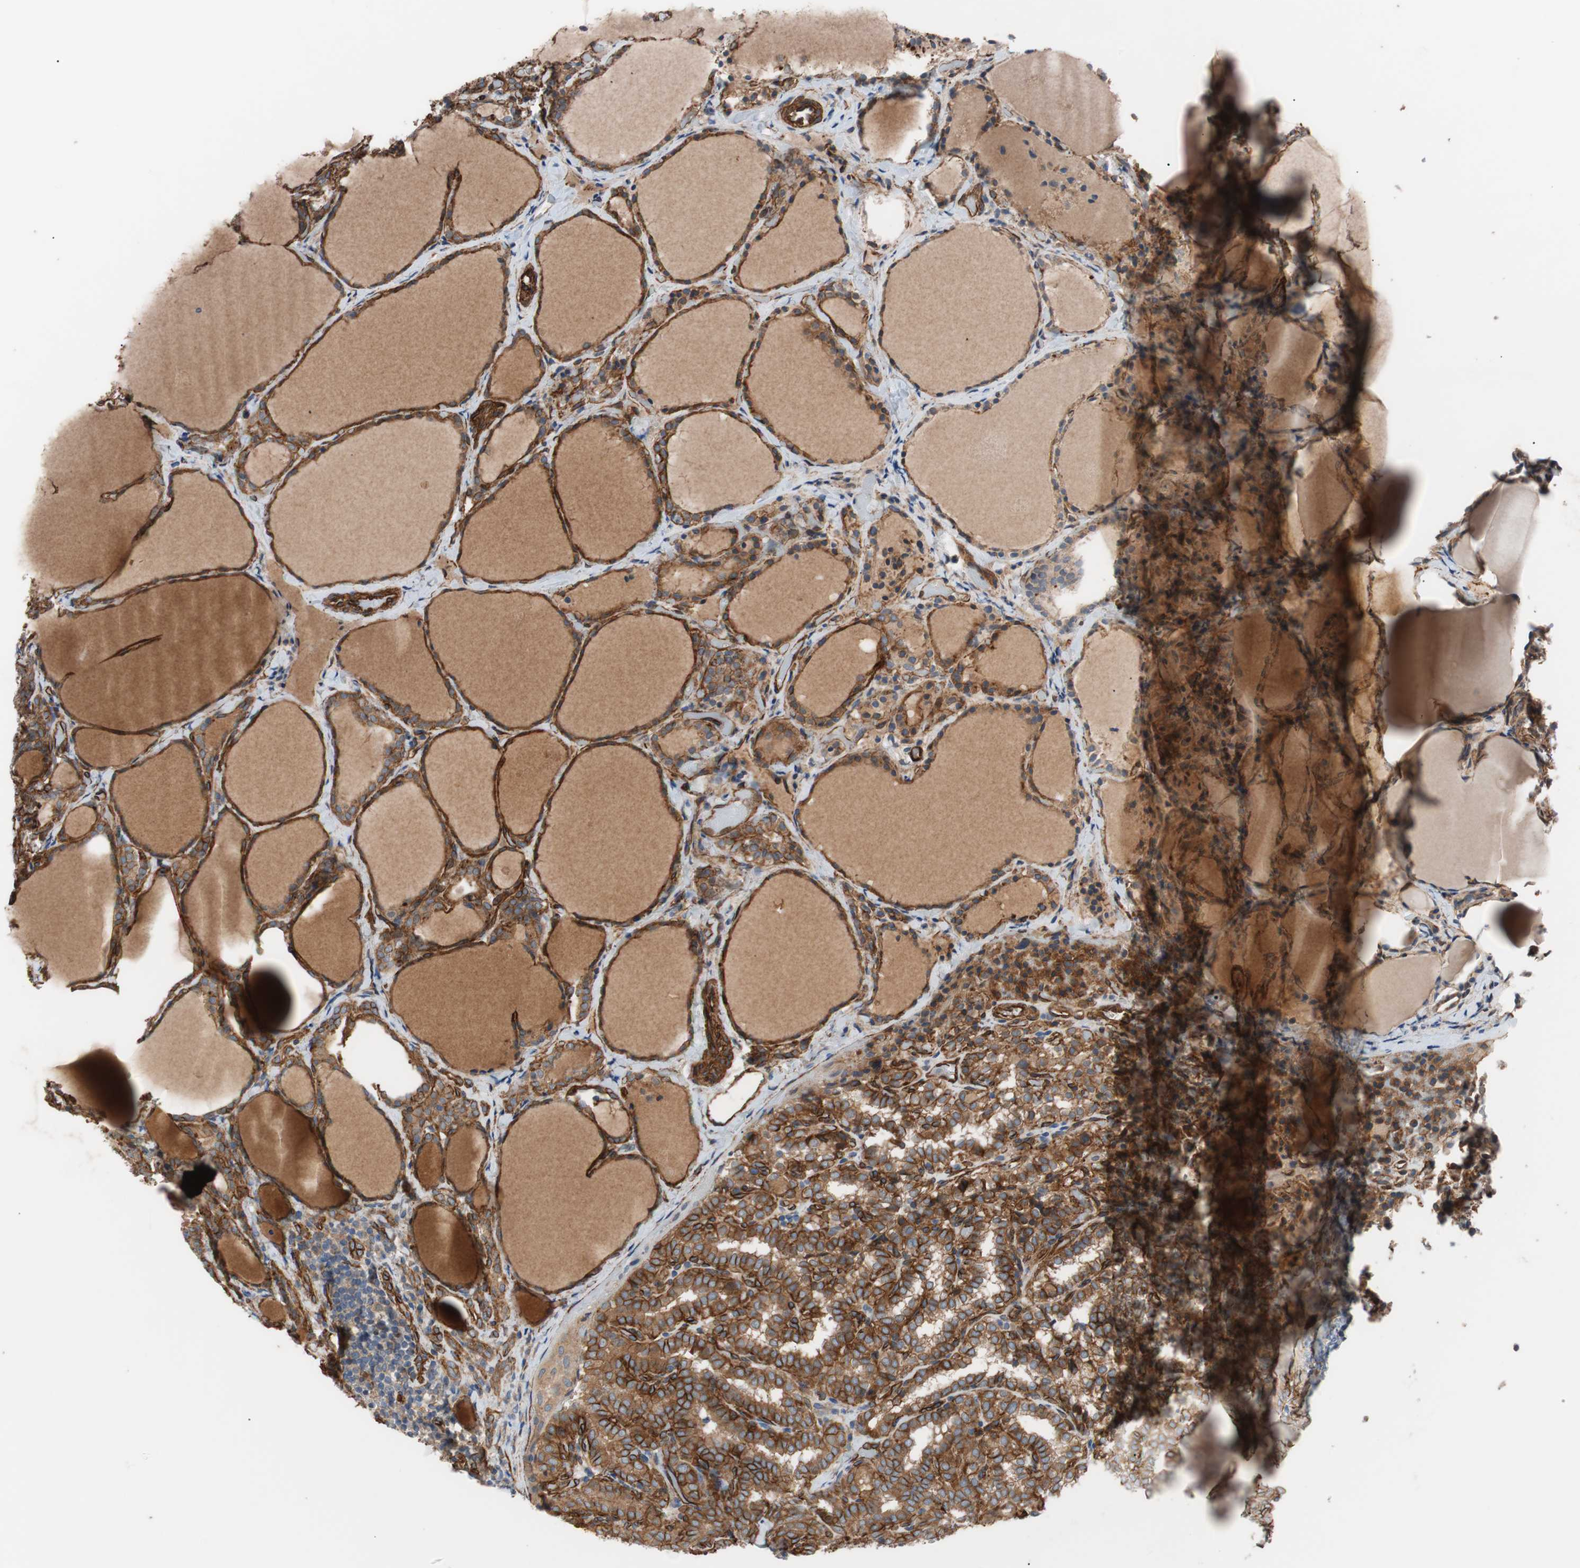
{"staining": {"intensity": "moderate", "quantity": ">75%", "location": "cytoplasmic/membranous"}, "tissue": "thyroid cancer", "cell_type": "Tumor cells", "image_type": "cancer", "snomed": [{"axis": "morphology", "description": "Normal tissue, NOS"}, {"axis": "morphology", "description": "Papillary adenocarcinoma, NOS"}, {"axis": "topography", "description": "Thyroid gland"}], "caption": "Immunohistochemistry (IHC) micrograph of human thyroid cancer (papillary adenocarcinoma) stained for a protein (brown), which reveals medium levels of moderate cytoplasmic/membranous expression in approximately >75% of tumor cells.", "gene": "SPINT1", "patient": {"sex": "female", "age": 30}}